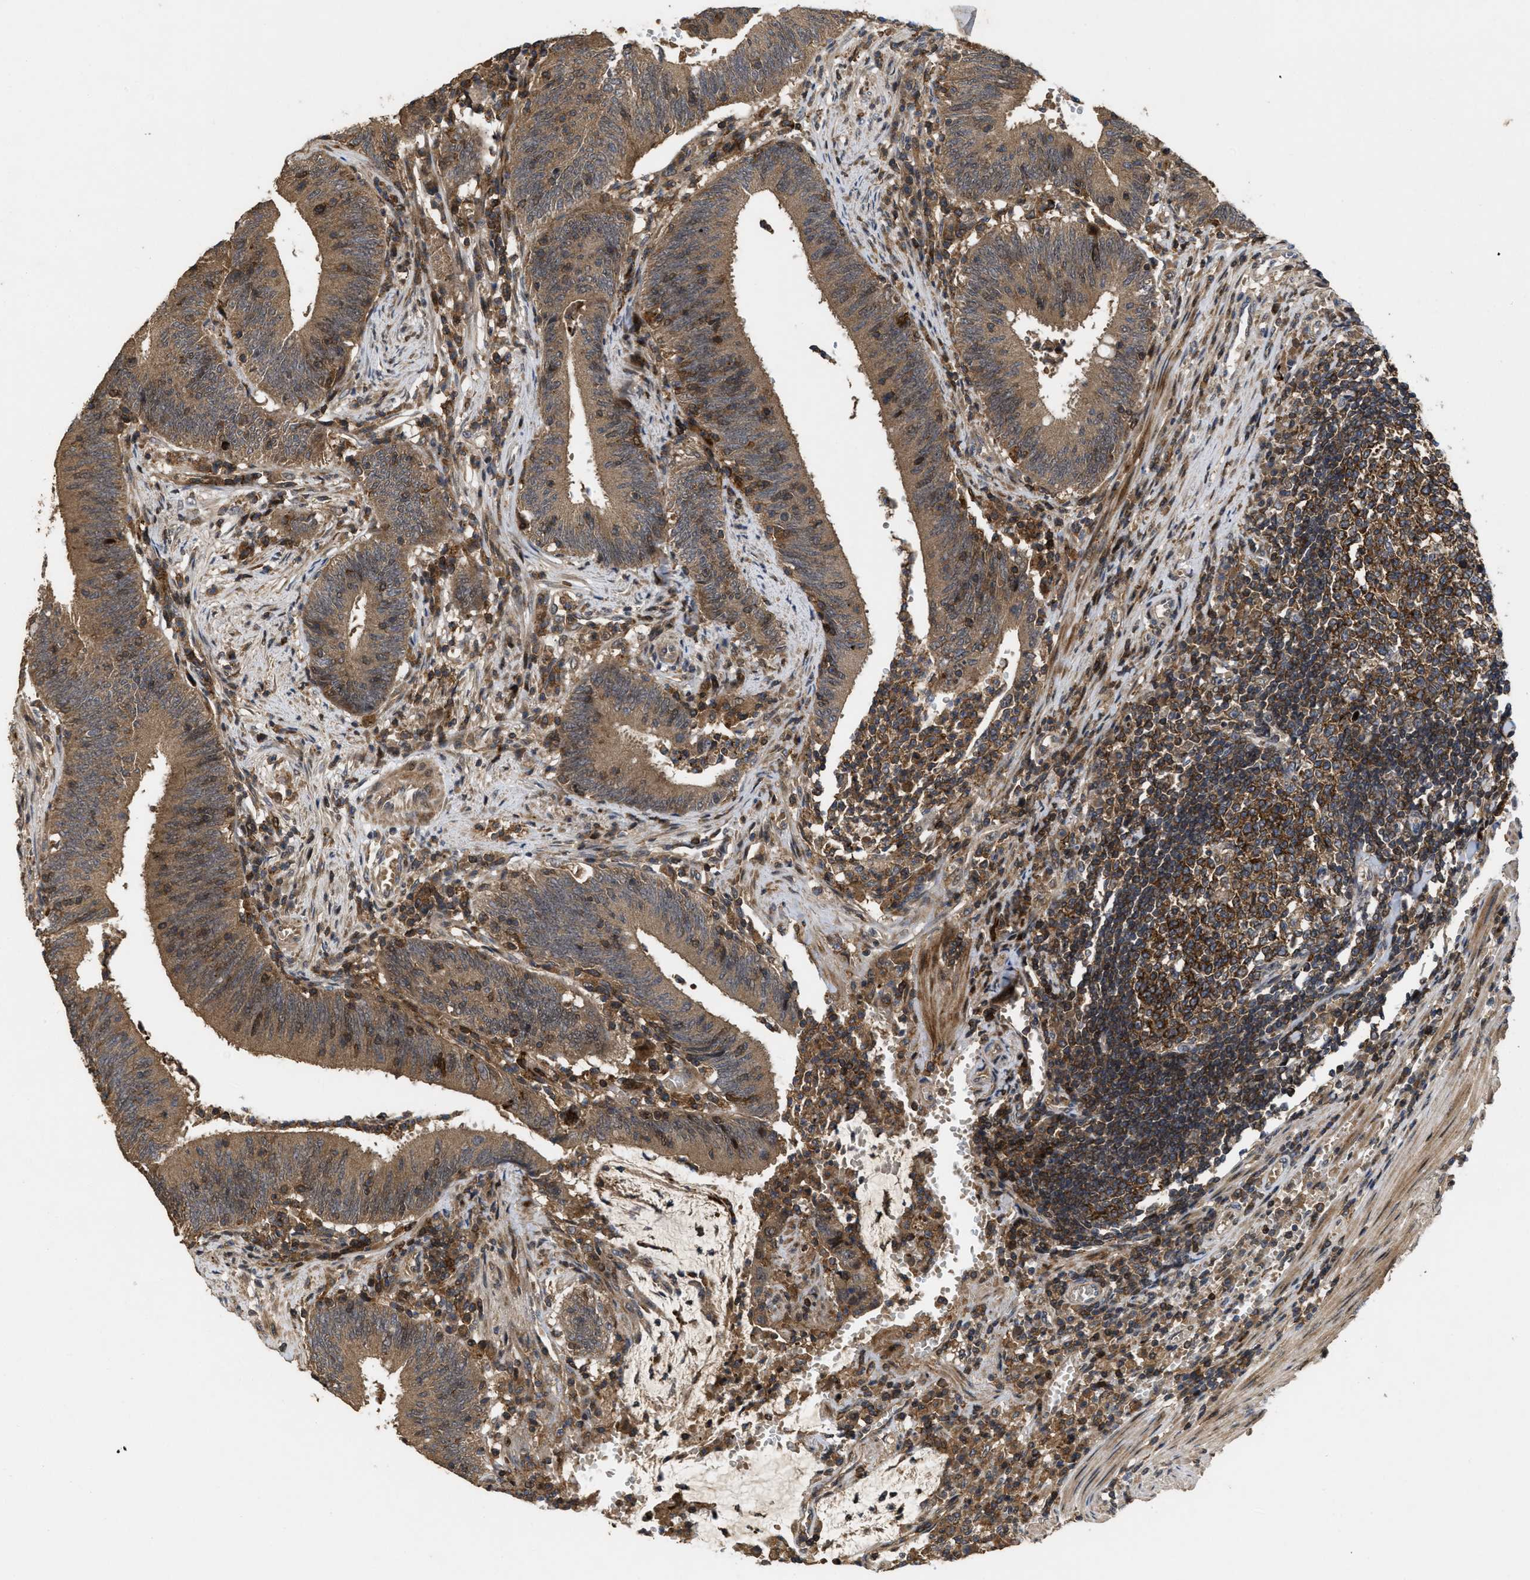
{"staining": {"intensity": "moderate", "quantity": ">75%", "location": "cytoplasmic/membranous"}, "tissue": "colorectal cancer", "cell_type": "Tumor cells", "image_type": "cancer", "snomed": [{"axis": "morphology", "description": "Normal tissue, NOS"}, {"axis": "morphology", "description": "Adenocarcinoma, NOS"}, {"axis": "topography", "description": "Rectum"}], "caption": "Approximately >75% of tumor cells in adenocarcinoma (colorectal) show moderate cytoplasmic/membranous protein staining as visualized by brown immunohistochemical staining.", "gene": "CBR3", "patient": {"sex": "female", "age": 66}}